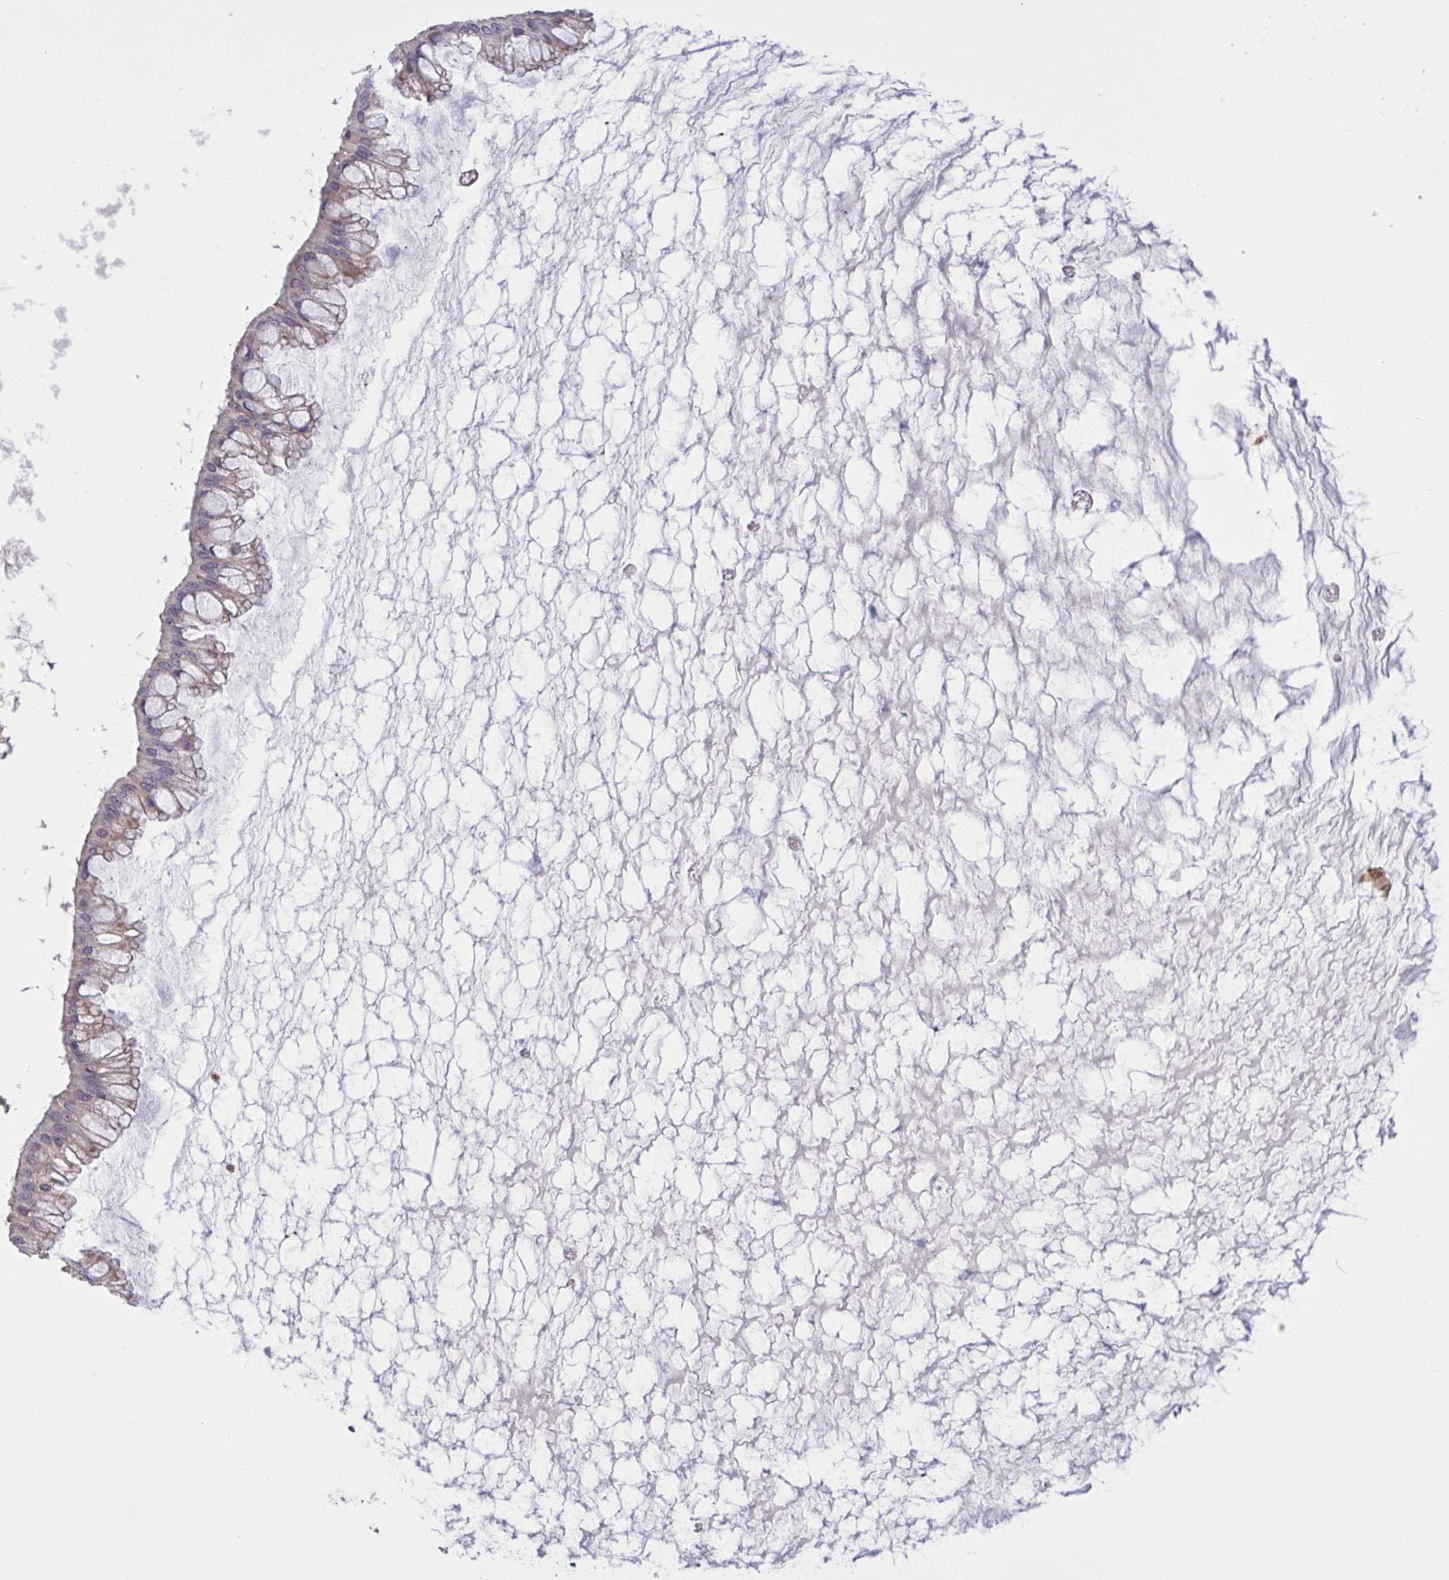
{"staining": {"intensity": "weak", "quantity": "25%-75%", "location": "cytoplasmic/membranous"}, "tissue": "ovarian cancer", "cell_type": "Tumor cells", "image_type": "cancer", "snomed": [{"axis": "morphology", "description": "Cystadenocarcinoma, mucinous, NOS"}, {"axis": "topography", "description": "Ovary"}], "caption": "This image displays immunohistochemistry staining of ovarian mucinous cystadenocarcinoma, with low weak cytoplasmic/membranous staining in approximately 25%-75% of tumor cells.", "gene": "CD101", "patient": {"sex": "female", "age": 73}}